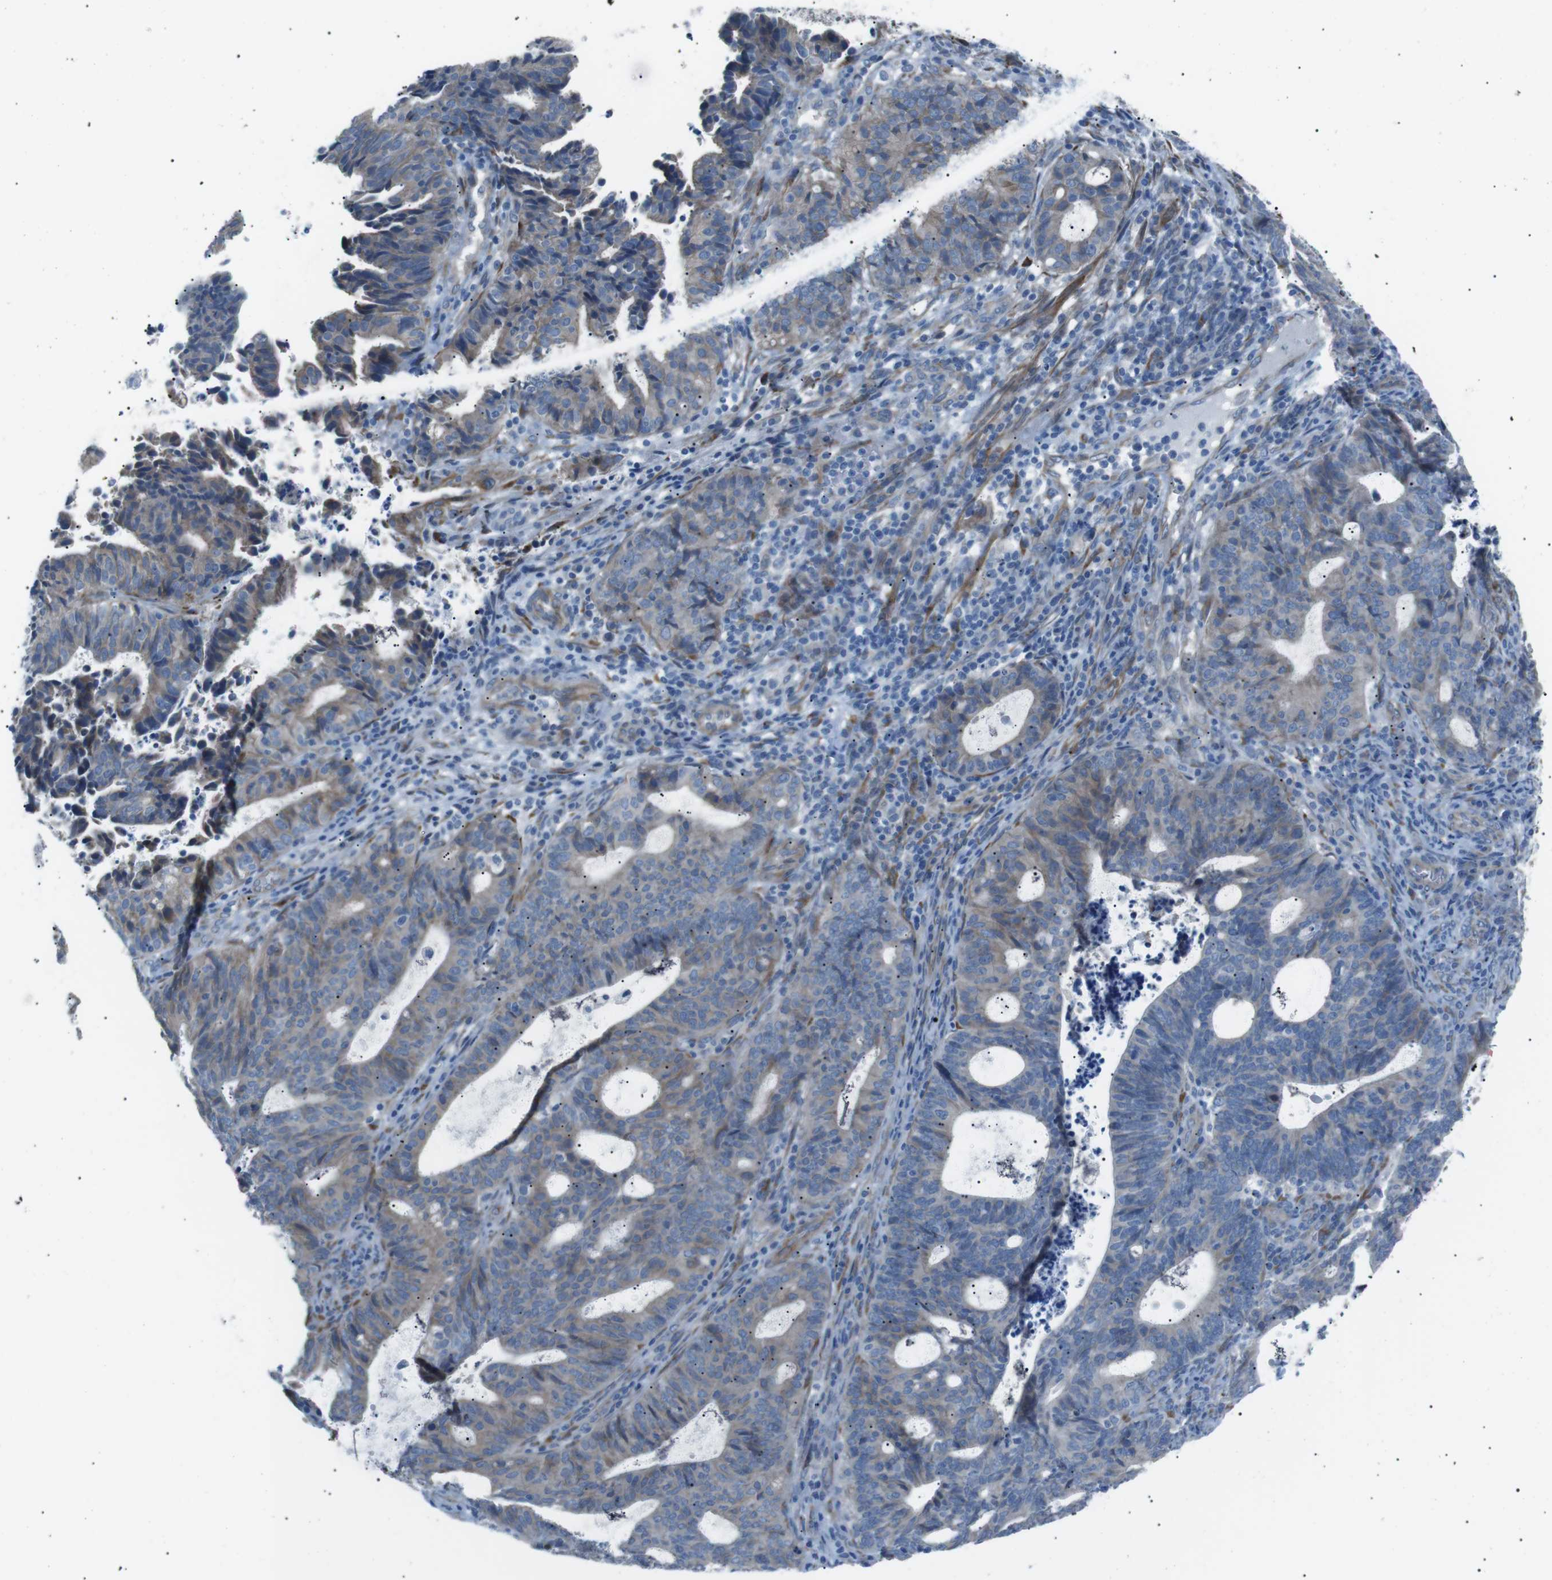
{"staining": {"intensity": "weak", "quantity": "25%-75%", "location": "cytoplasmic/membranous"}, "tissue": "endometrial cancer", "cell_type": "Tumor cells", "image_type": "cancer", "snomed": [{"axis": "morphology", "description": "Adenocarcinoma, NOS"}, {"axis": "topography", "description": "Uterus"}], "caption": "This micrograph shows immunohistochemistry (IHC) staining of endometrial cancer (adenocarcinoma), with low weak cytoplasmic/membranous staining in about 25%-75% of tumor cells.", "gene": "MTARC2", "patient": {"sex": "female", "age": 83}}